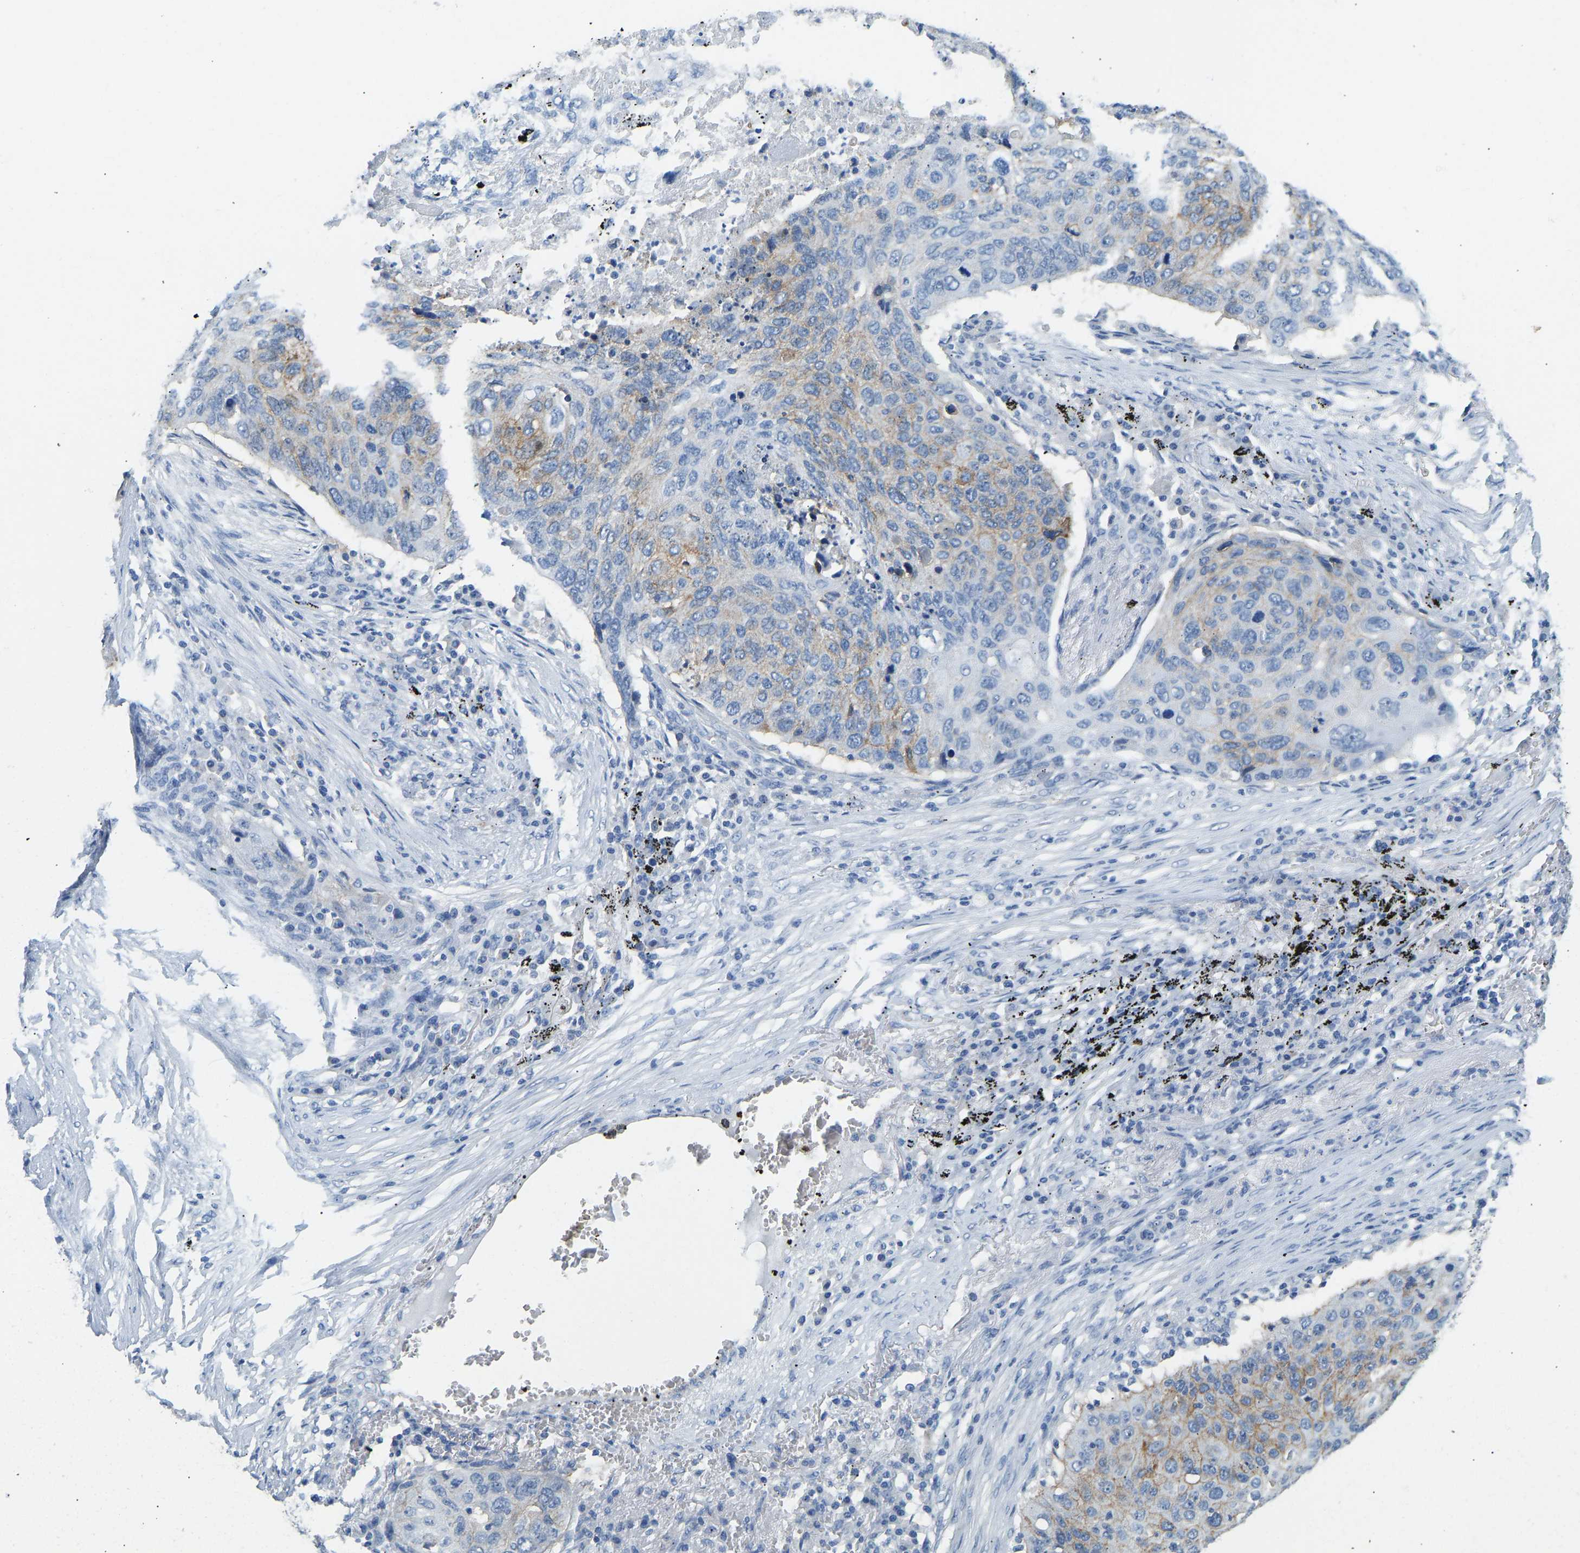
{"staining": {"intensity": "moderate", "quantity": "25%-75%", "location": "cytoplasmic/membranous"}, "tissue": "lung cancer", "cell_type": "Tumor cells", "image_type": "cancer", "snomed": [{"axis": "morphology", "description": "Squamous cell carcinoma, NOS"}, {"axis": "topography", "description": "Lung"}], "caption": "High-magnification brightfield microscopy of squamous cell carcinoma (lung) stained with DAB (brown) and counterstained with hematoxylin (blue). tumor cells exhibit moderate cytoplasmic/membranous expression is present in approximately25%-75% of cells. The staining was performed using DAB (3,3'-diaminobenzidine), with brown indicating positive protein expression. Nuclei are stained blue with hematoxylin.", "gene": "ATP1A1", "patient": {"sex": "female", "age": 63}}